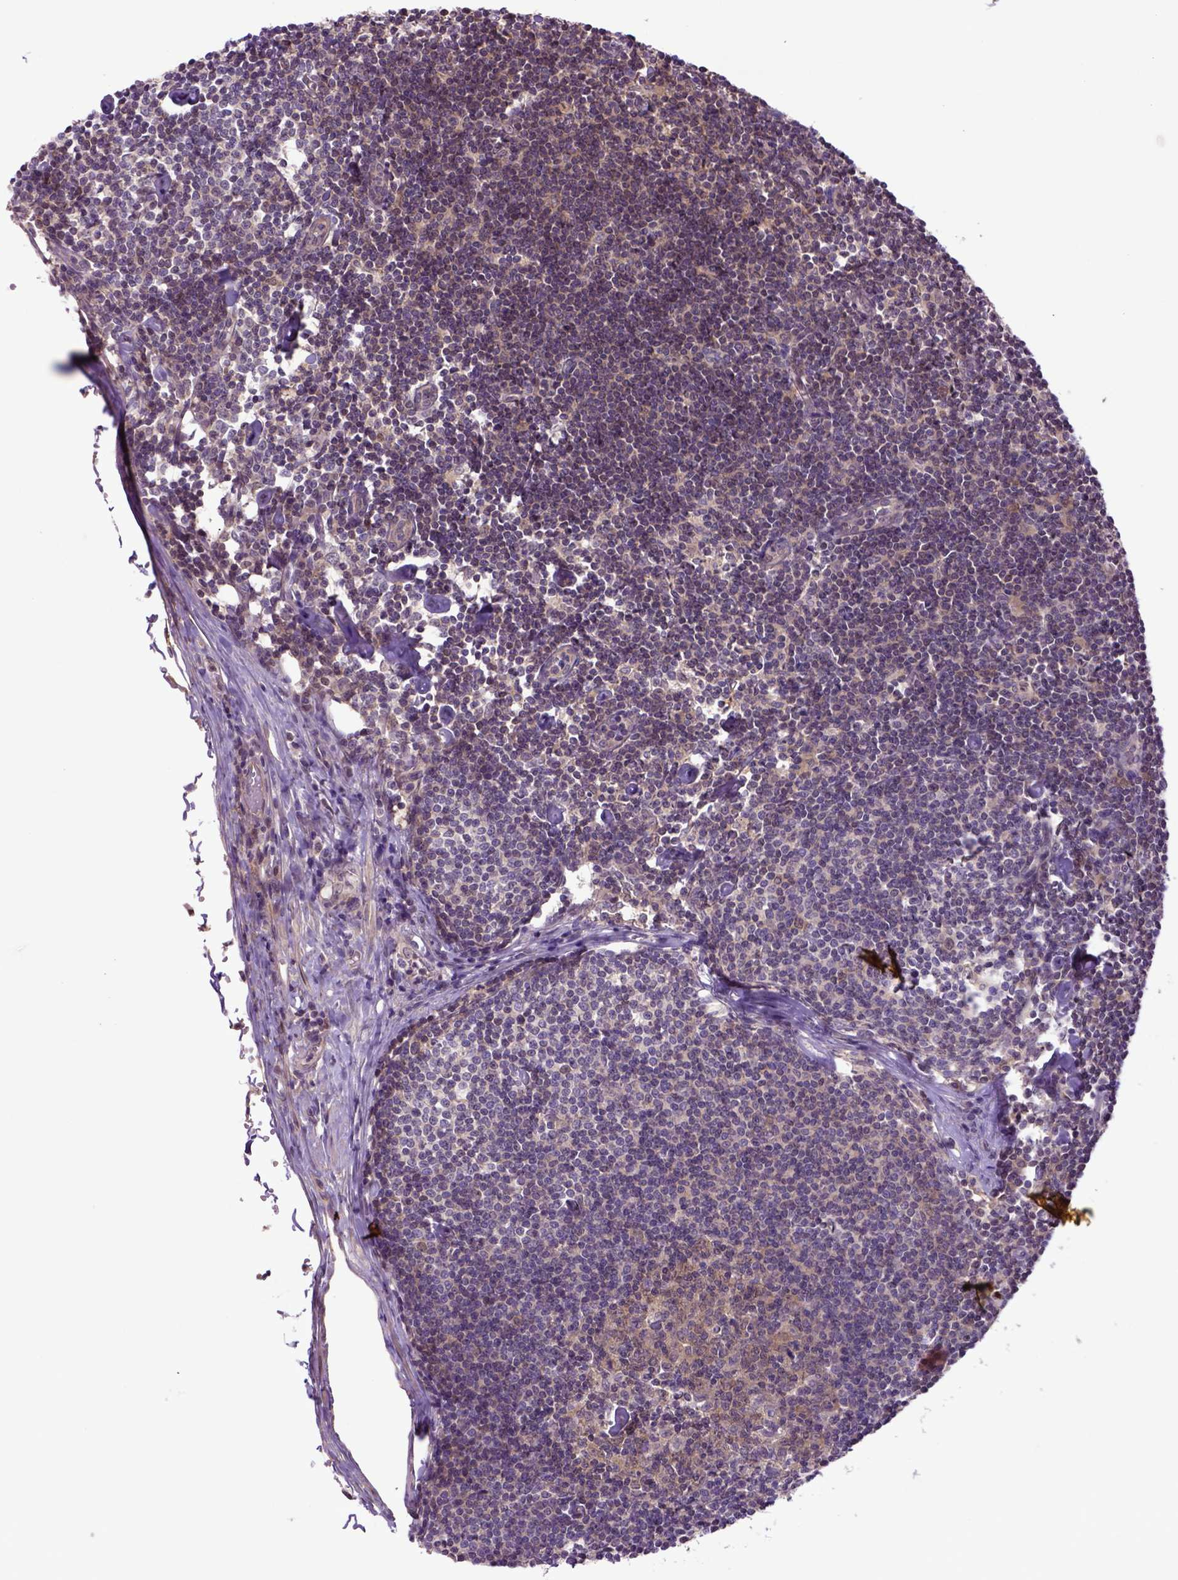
{"staining": {"intensity": "moderate", "quantity": ">75%", "location": "cytoplasmic/membranous"}, "tissue": "lymph node", "cell_type": "Germinal center cells", "image_type": "normal", "snomed": [{"axis": "morphology", "description": "Normal tissue, NOS"}, {"axis": "topography", "description": "Lymph node"}], "caption": "Immunohistochemical staining of benign human lymph node reveals moderate cytoplasmic/membranous protein staining in approximately >75% of germinal center cells. The staining is performed using DAB brown chromogen to label protein expression. The nuclei are counter-stained blue using hematoxylin.", "gene": "HSPBP1", "patient": {"sex": "female", "age": 42}}